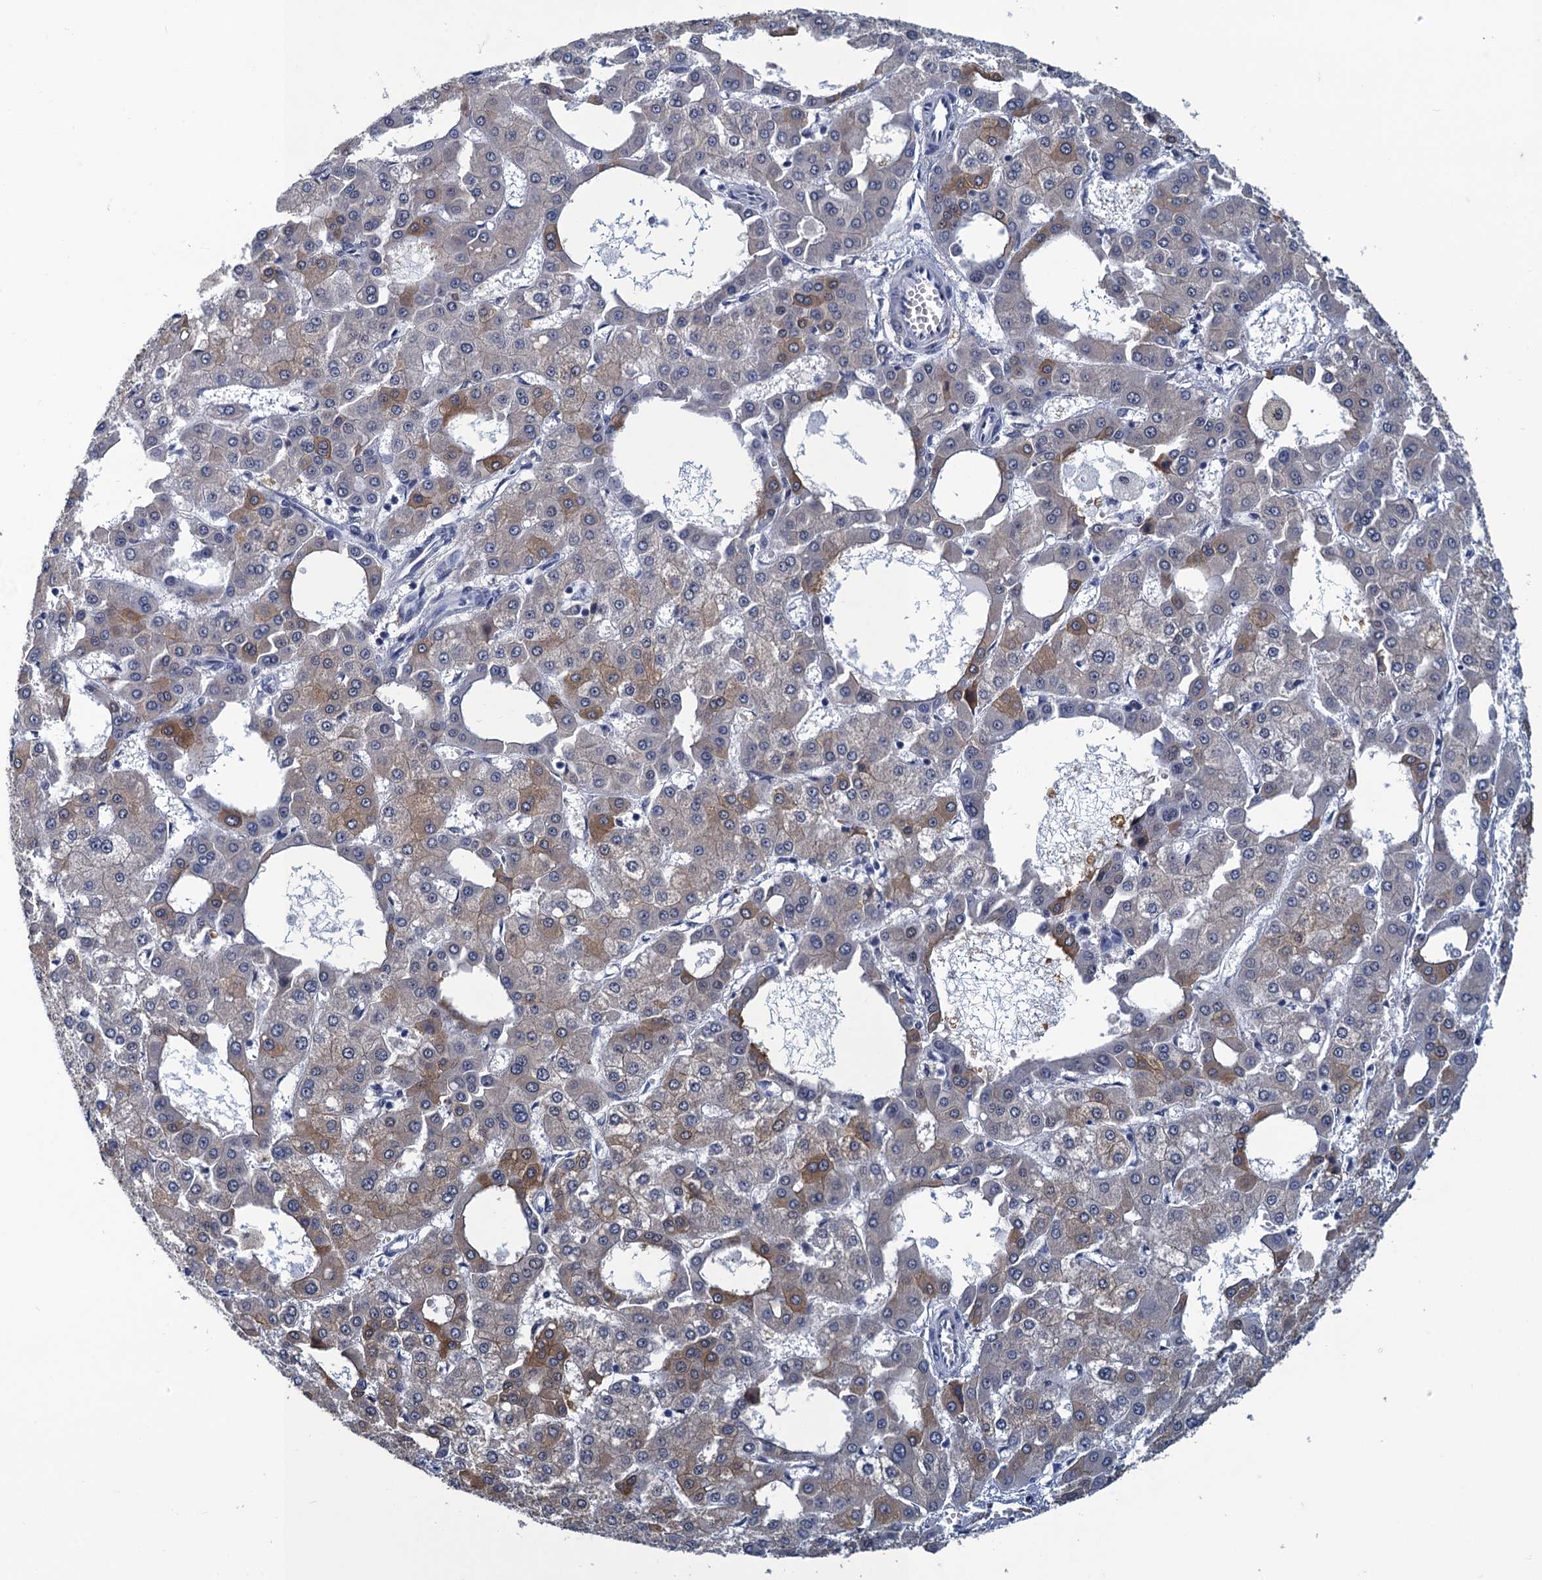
{"staining": {"intensity": "moderate", "quantity": "<25%", "location": "cytoplasmic/membranous"}, "tissue": "liver cancer", "cell_type": "Tumor cells", "image_type": "cancer", "snomed": [{"axis": "morphology", "description": "Carcinoma, Hepatocellular, NOS"}, {"axis": "topography", "description": "Liver"}], "caption": "The image shows a brown stain indicating the presence of a protein in the cytoplasmic/membranous of tumor cells in liver cancer (hepatocellular carcinoma). (DAB (3,3'-diaminobenzidine) IHC with brightfield microscopy, high magnification).", "gene": "GINS3", "patient": {"sex": "male", "age": 47}}